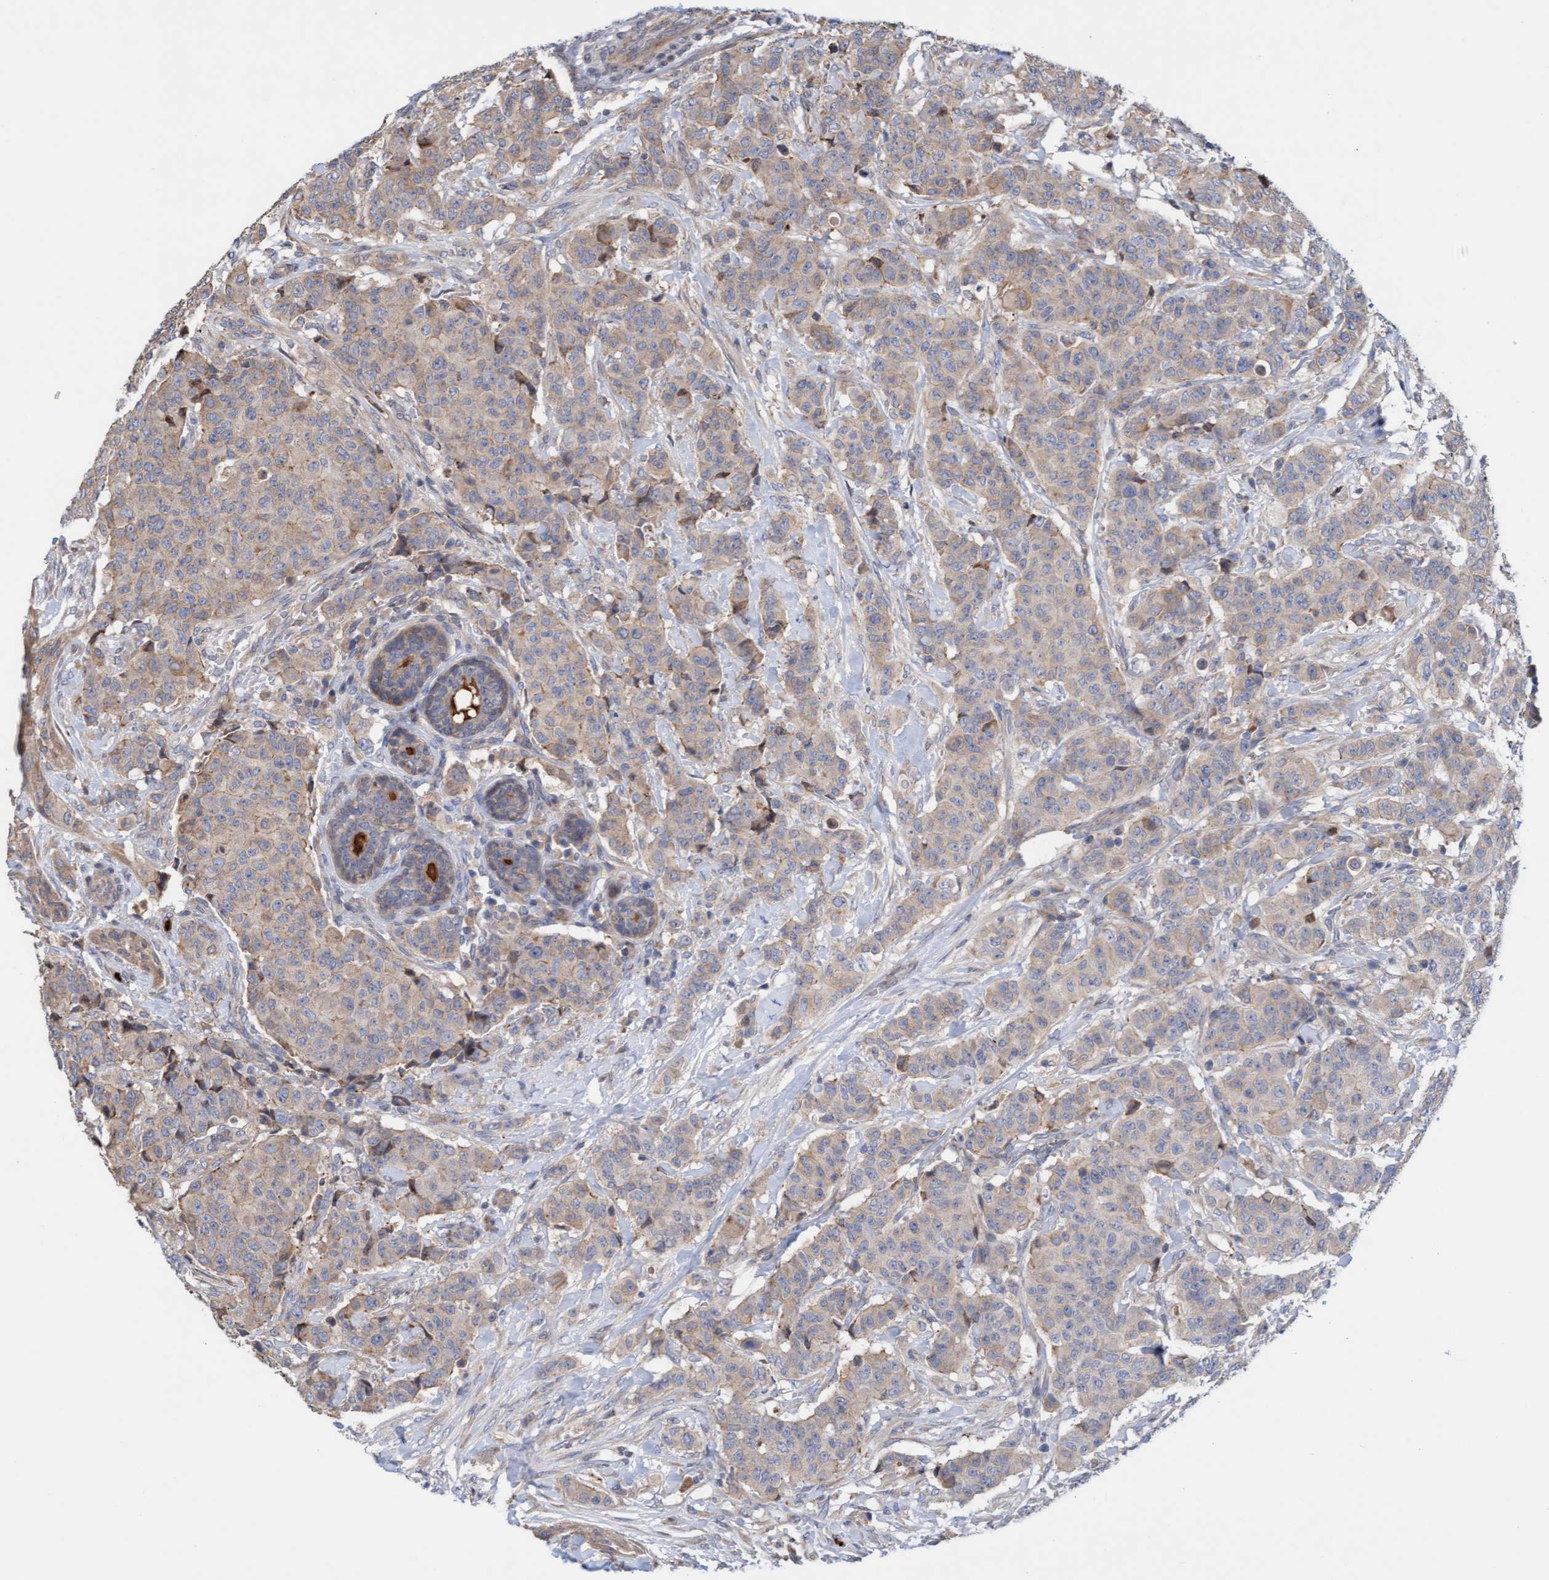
{"staining": {"intensity": "weak", "quantity": ">75%", "location": "cytoplasmic/membranous"}, "tissue": "breast cancer", "cell_type": "Tumor cells", "image_type": "cancer", "snomed": [{"axis": "morphology", "description": "Normal tissue, NOS"}, {"axis": "morphology", "description": "Duct carcinoma"}, {"axis": "topography", "description": "Breast"}], "caption": "Protein staining of intraductal carcinoma (breast) tissue displays weak cytoplasmic/membranous positivity in approximately >75% of tumor cells.", "gene": "MMP8", "patient": {"sex": "female", "age": 40}}